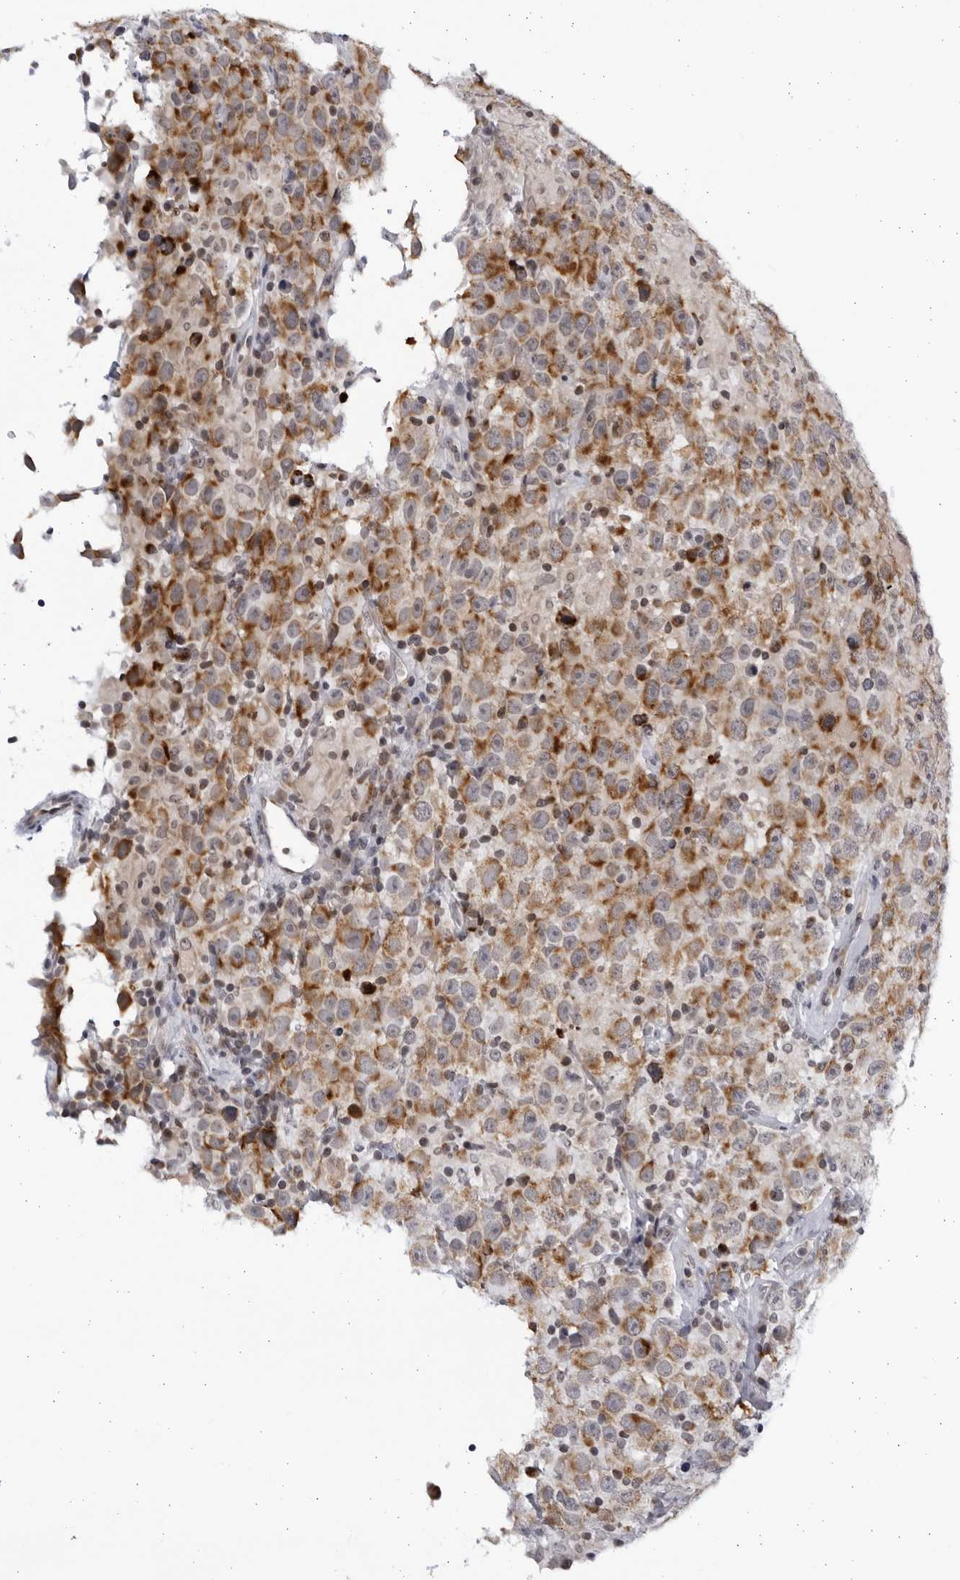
{"staining": {"intensity": "moderate", "quantity": ">75%", "location": "cytoplasmic/membranous"}, "tissue": "testis cancer", "cell_type": "Tumor cells", "image_type": "cancer", "snomed": [{"axis": "morphology", "description": "Seminoma, NOS"}, {"axis": "topography", "description": "Testis"}], "caption": "This image displays IHC staining of human testis cancer, with medium moderate cytoplasmic/membranous expression in approximately >75% of tumor cells.", "gene": "SLC25A22", "patient": {"sex": "male", "age": 41}}